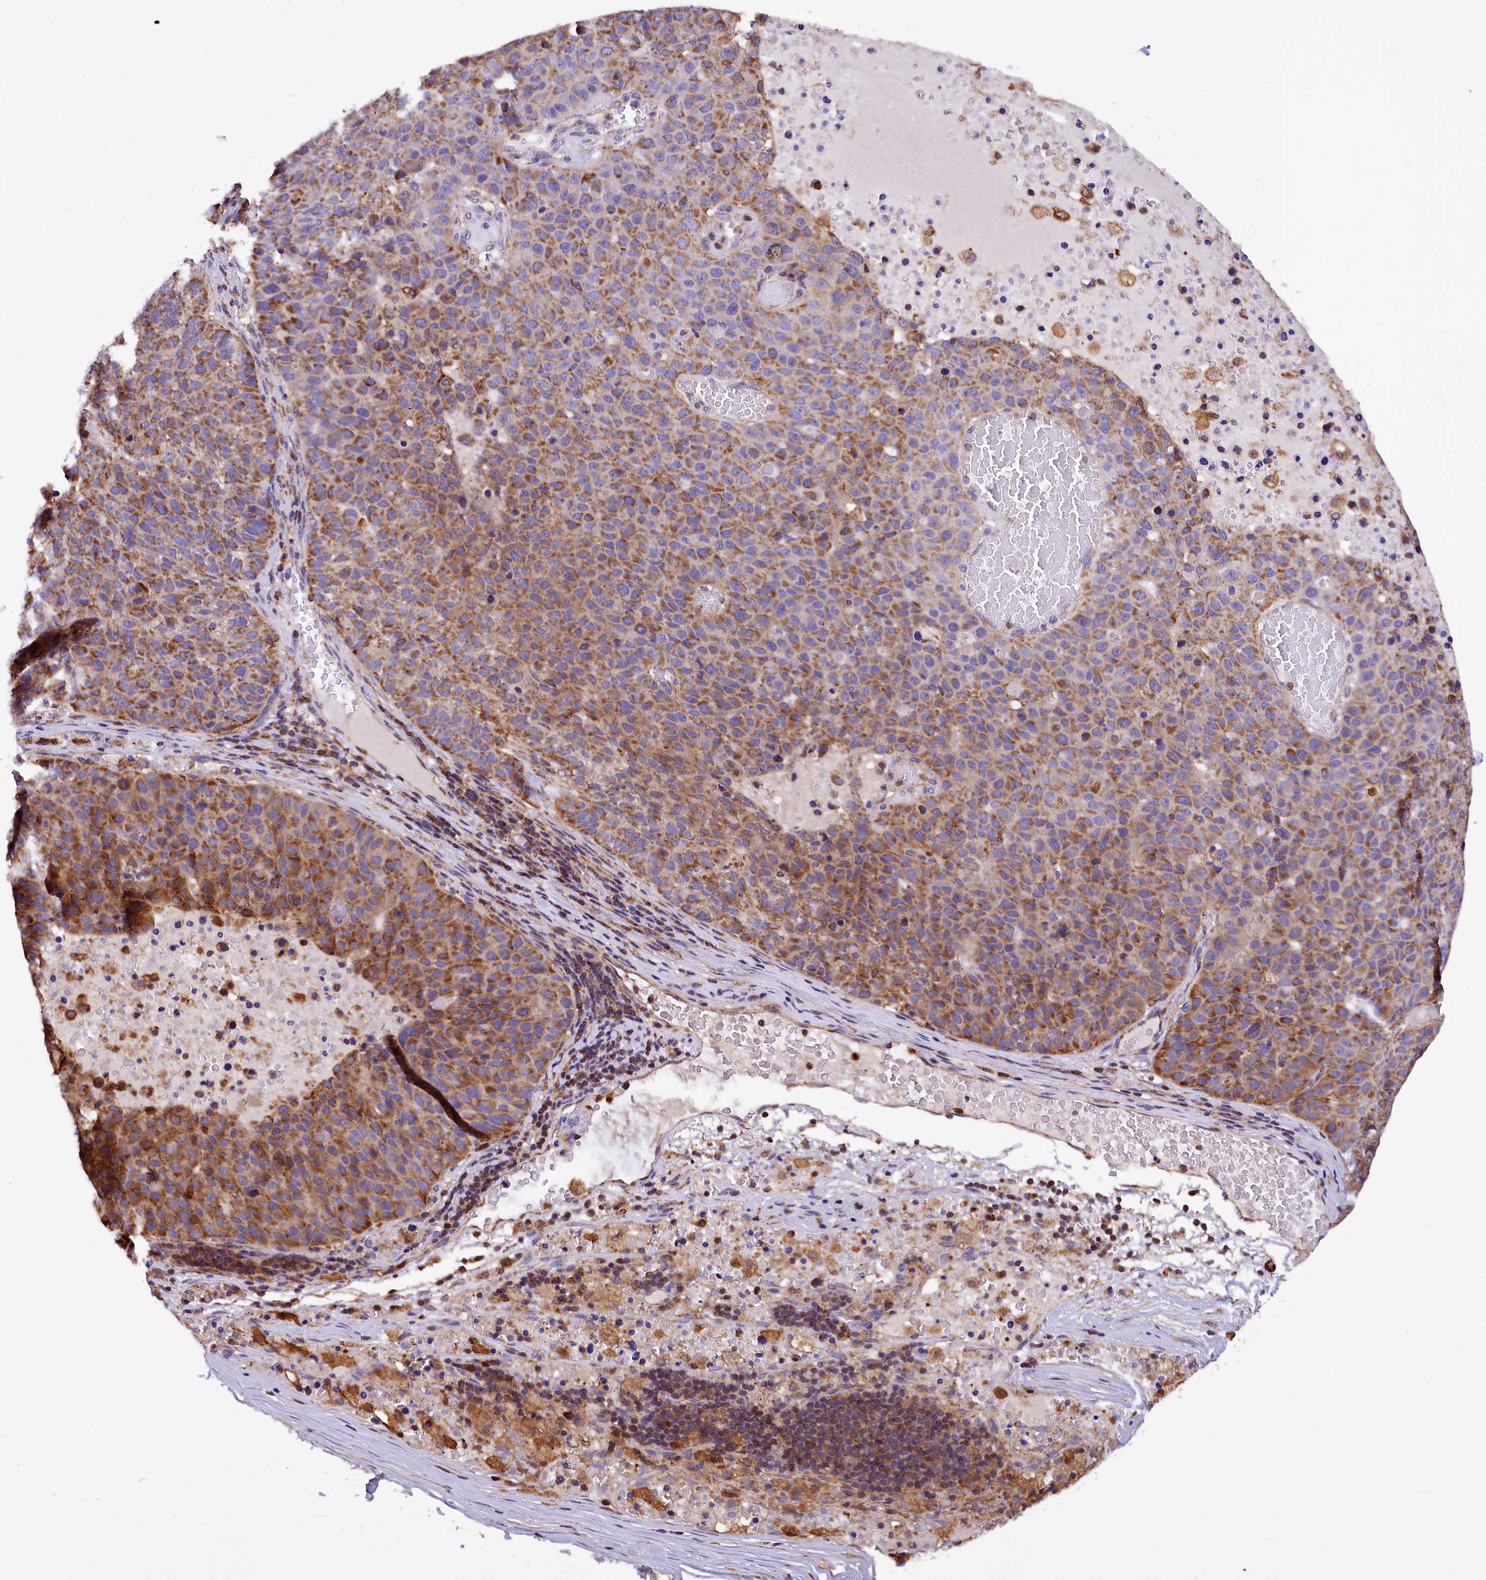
{"staining": {"intensity": "moderate", "quantity": ">75%", "location": "cytoplasmic/membranous"}, "tissue": "pancreatic cancer", "cell_type": "Tumor cells", "image_type": "cancer", "snomed": [{"axis": "morphology", "description": "Adenocarcinoma, NOS"}, {"axis": "topography", "description": "Pancreas"}], "caption": "Protein staining reveals moderate cytoplasmic/membranous staining in approximately >75% of tumor cells in pancreatic cancer (adenocarcinoma). The staining was performed using DAB to visualize the protein expression in brown, while the nuclei were stained in blue with hematoxylin (Magnification: 20x).", "gene": "TASOR2", "patient": {"sex": "female", "age": 61}}